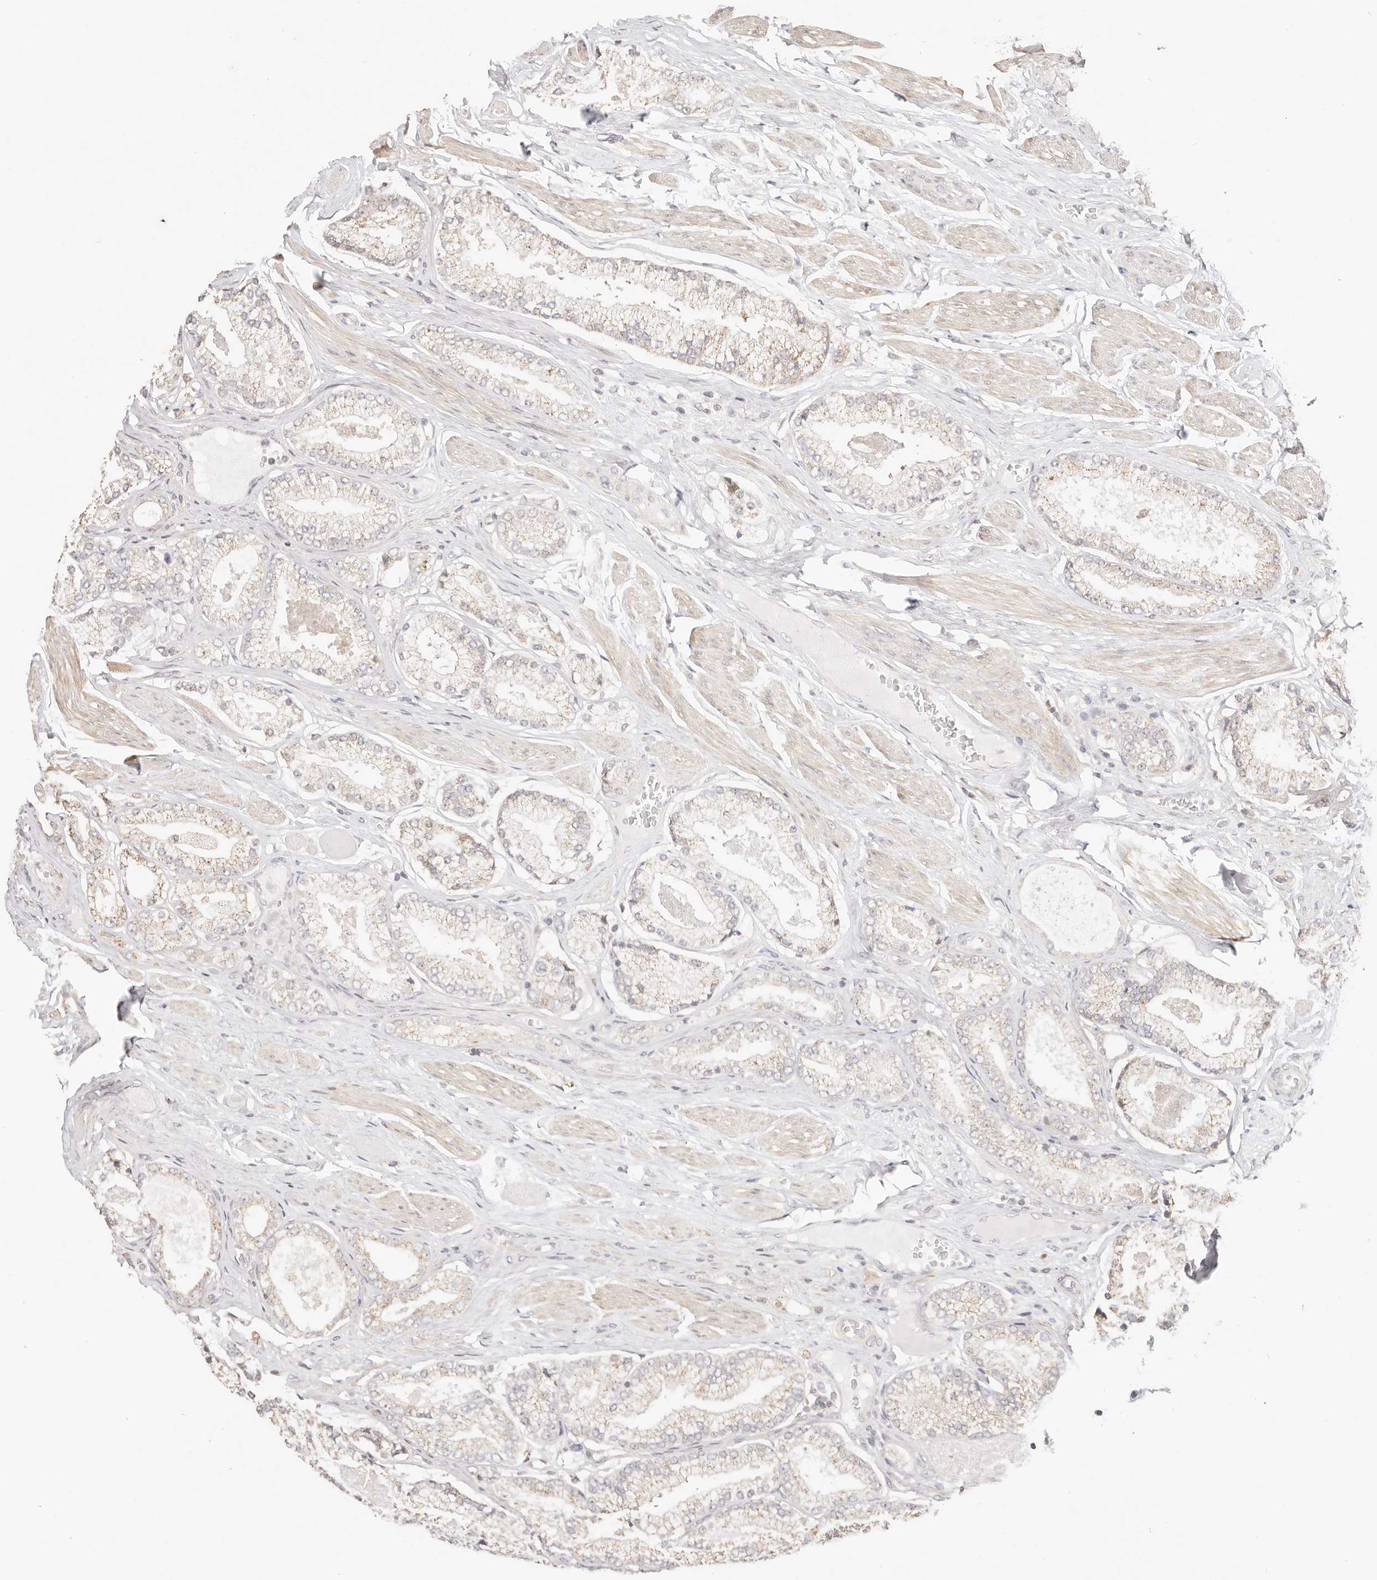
{"staining": {"intensity": "weak", "quantity": "<25%", "location": "cytoplasmic/membranous"}, "tissue": "prostate cancer", "cell_type": "Tumor cells", "image_type": "cancer", "snomed": [{"axis": "morphology", "description": "Adenocarcinoma, Low grade"}, {"axis": "topography", "description": "Prostate"}], "caption": "Adenocarcinoma (low-grade) (prostate) stained for a protein using IHC demonstrates no positivity tumor cells.", "gene": "KCMF1", "patient": {"sex": "male", "age": 71}}